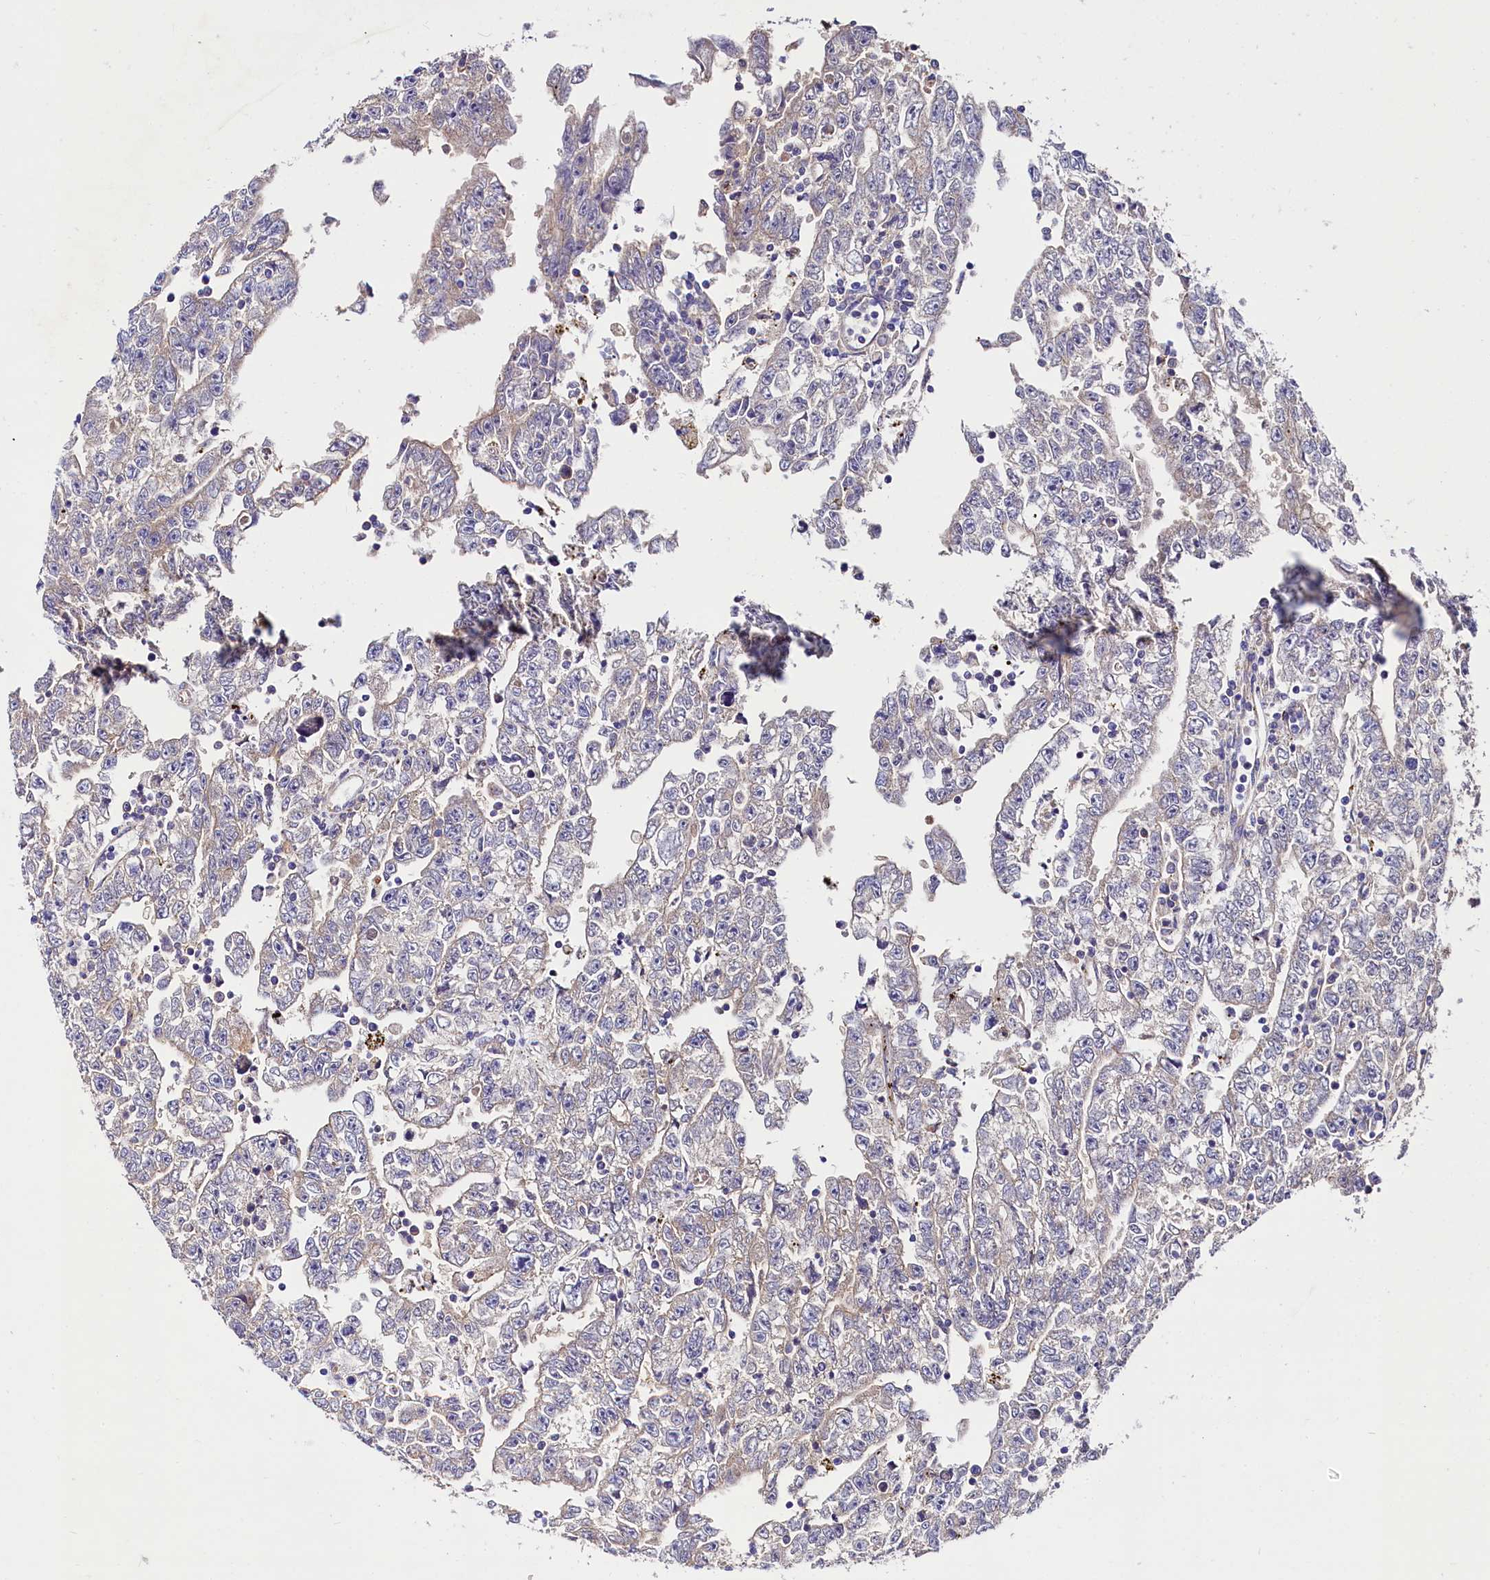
{"staining": {"intensity": "negative", "quantity": "none", "location": "none"}, "tissue": "testis cancer", "cell_type": "Tumor cells", "image_type": "cancer", "snomed": [{"axis": "morphology", "description": "Carcinoma, Embryonal, NOS"}, {"axis": "topography", "description": "Testis"}], "caption": "Immunohistochemistry (IHC) histopathology image of neoplastic tissue: human testis cancer stained with DAB demonstrates no significant protein staining in tumor cells.", "gene": "QARS1", "patient": {"sex": "male", "age": 25}}